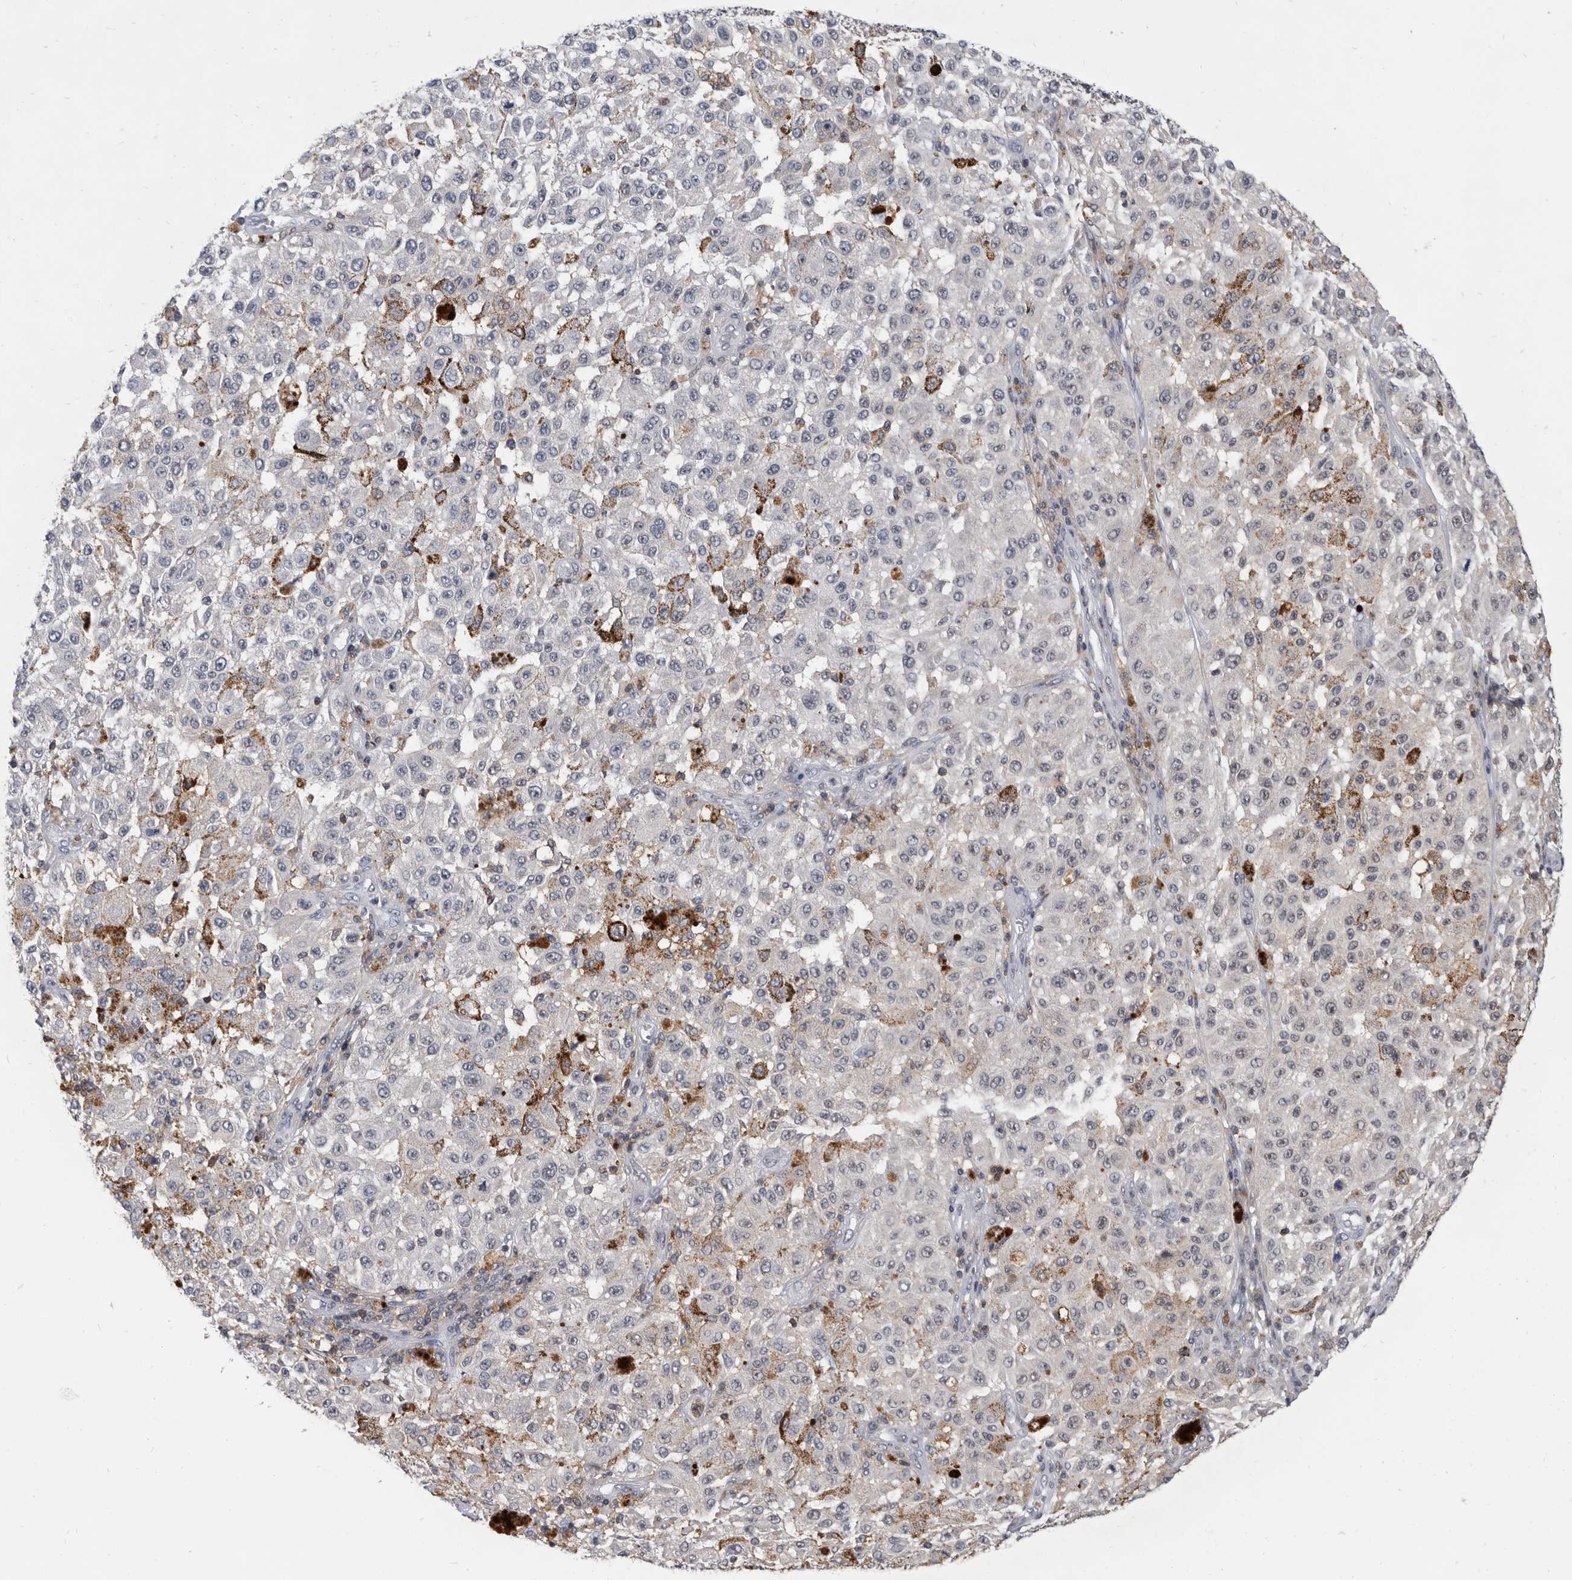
{"staining": {"intensity": "negative", "quantity": "none", "location": "none"}, "tissue": "melanoma", "cell_type": "Tumor cells", "image_type": "cancer", "snomed": [{"axis": "morphology", "description": "Malignant melanoma, NOS"}, {"axis": "topography", "description": "Skin"}], "caption": "An immunohistochemistry (IHC) histopathology image of melanoma is shown. There is no staining in tumor cells of melanoma.", "gene": "ZNF260", "patient": {"sex": "female", "age": 64}}